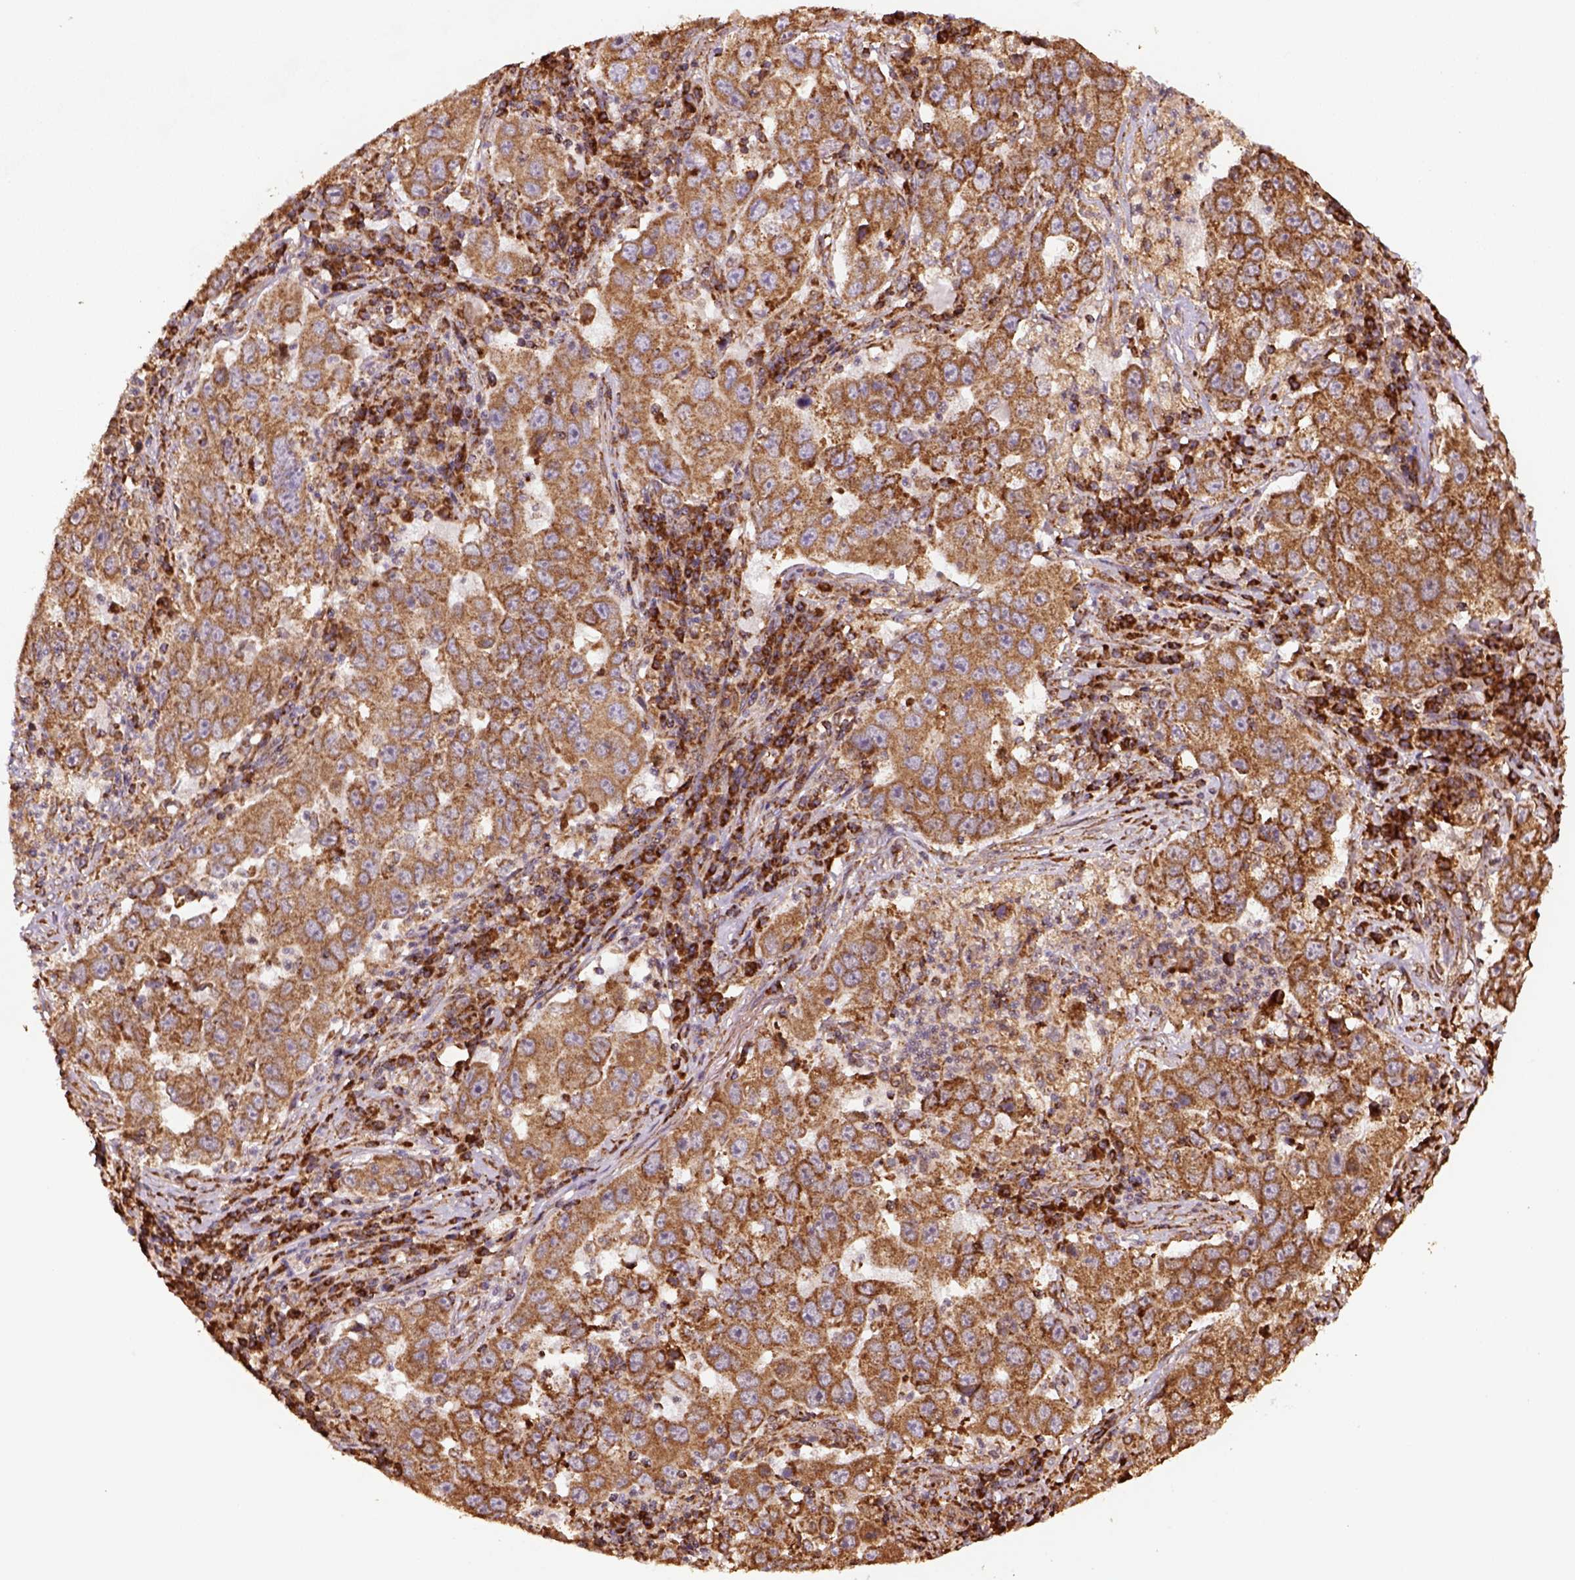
{"staining": {"intensity": "moderate", "quantity": ">75%", "location": "cytoplasmic/membranous"}, "tissue": "lung cancer", "cell_type": "Tumor cells", "image_type": "cancer", "snomed": [{"axis": "morphology", "description": "Adenocarcinoma, NOS"}, {"axis": "topography", "description": "Lung"}], "caption": "Human lung cancer (adenocarcinoma) stained for a protein (brown) displays moderate cytoplasmic/membranous positive positivity in about >75% of tumor cells.", "gene": "MAPK8IP3", "patient": {"sex": "male", "age": 73}}